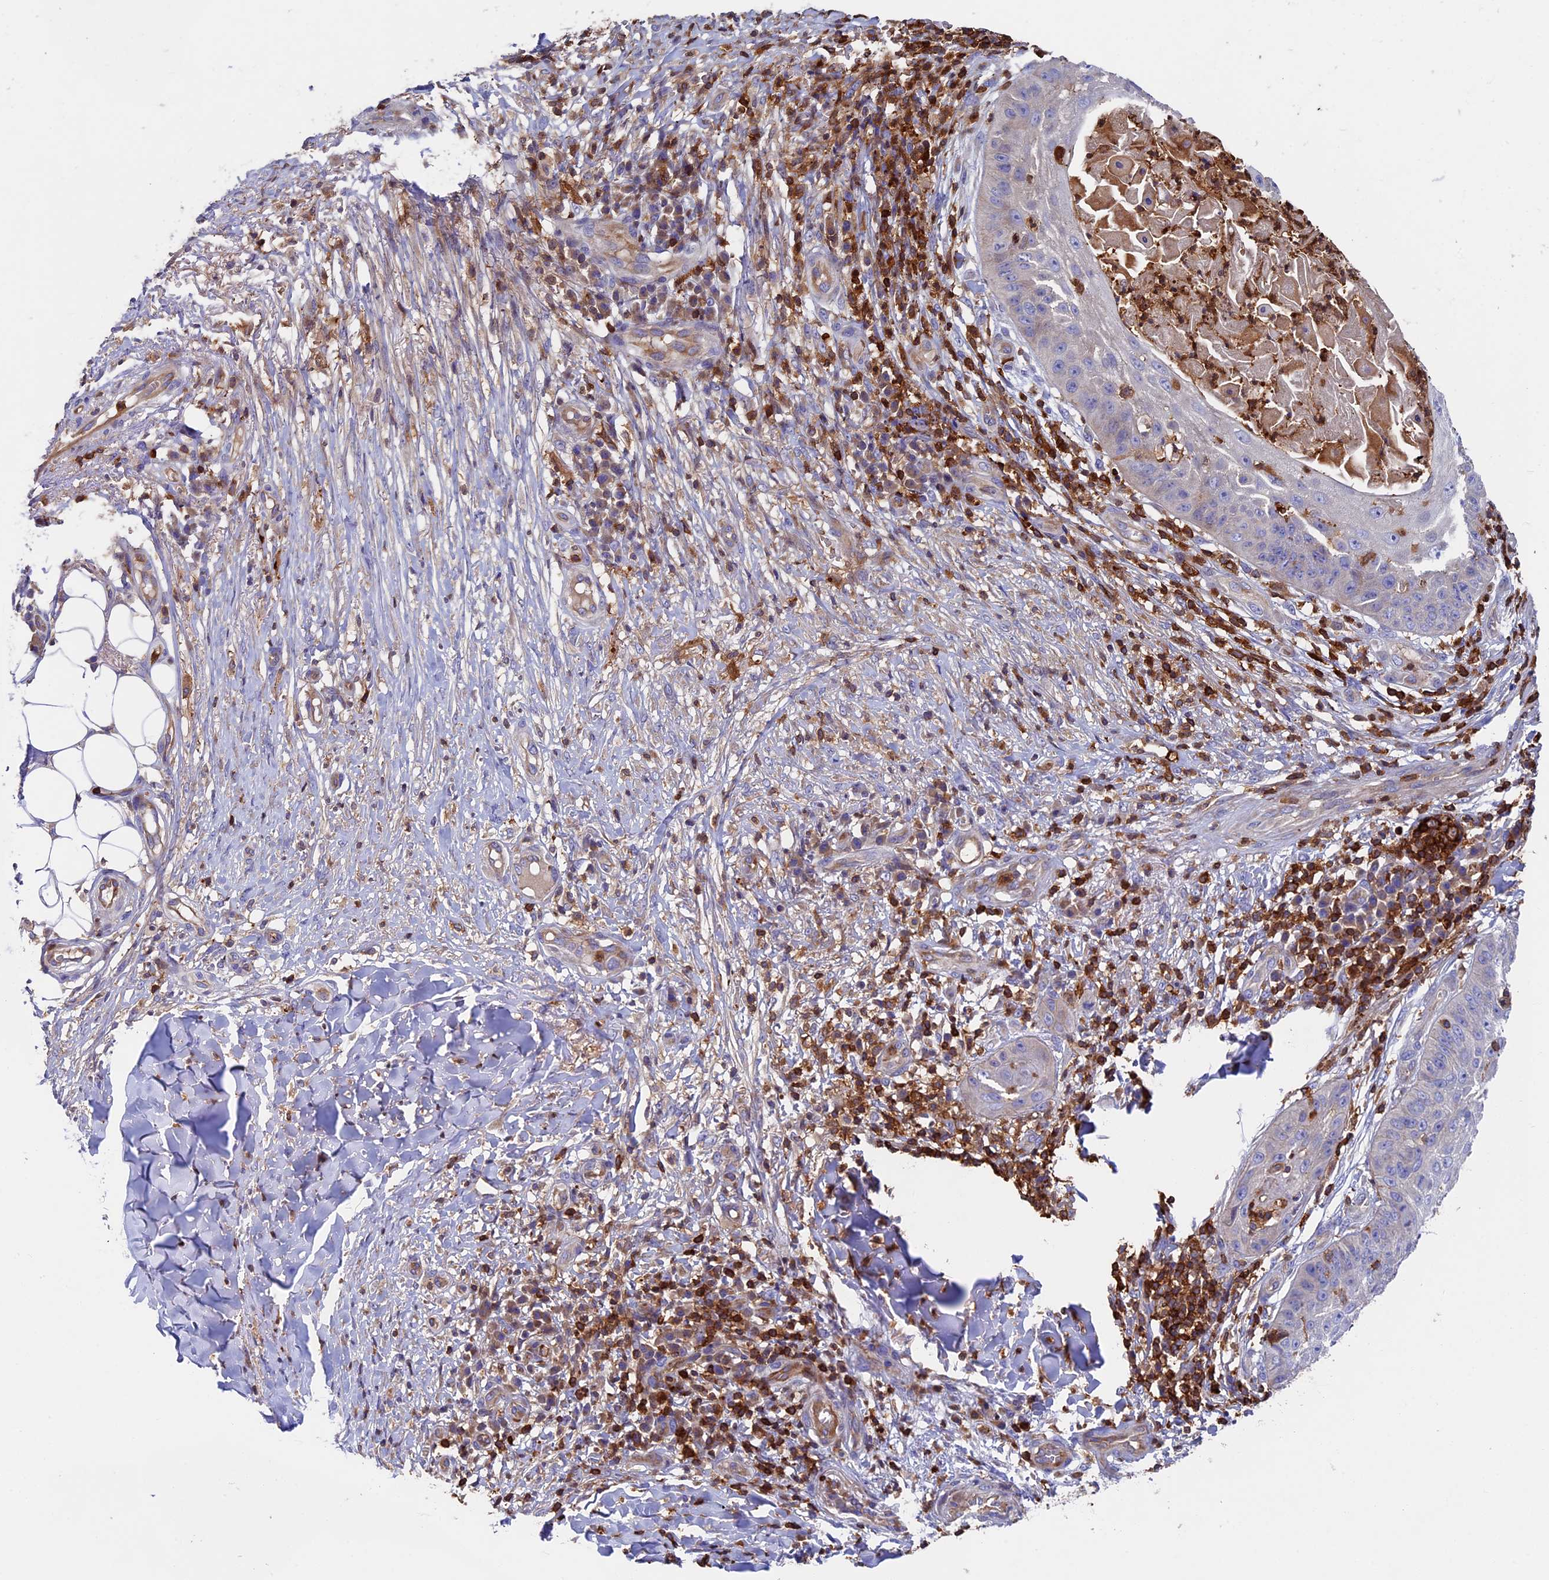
{"staining": {"intensity": "negative", "quantity": "none", "location": "none"}, "tissue": "skin cancer", "cell_type": "Tumor cells", "image_type": "cancer", "snomed": [{"axis": "morphology", "description": "Squamous cell carcinoma, NOS"}, {"axis": "topography", "description": "Skin"}], "caption": "High power microscopy micrograph of an immunohistochemistry (IHC) photomicrograph of skin cancer (squamous cell carcinoma), revealing no significant staining in tumor cells. (IHC, brightfield microscopy, high magnification).", "gene": "ADAT1", "patient": {"sex": "male", "age": 70}}